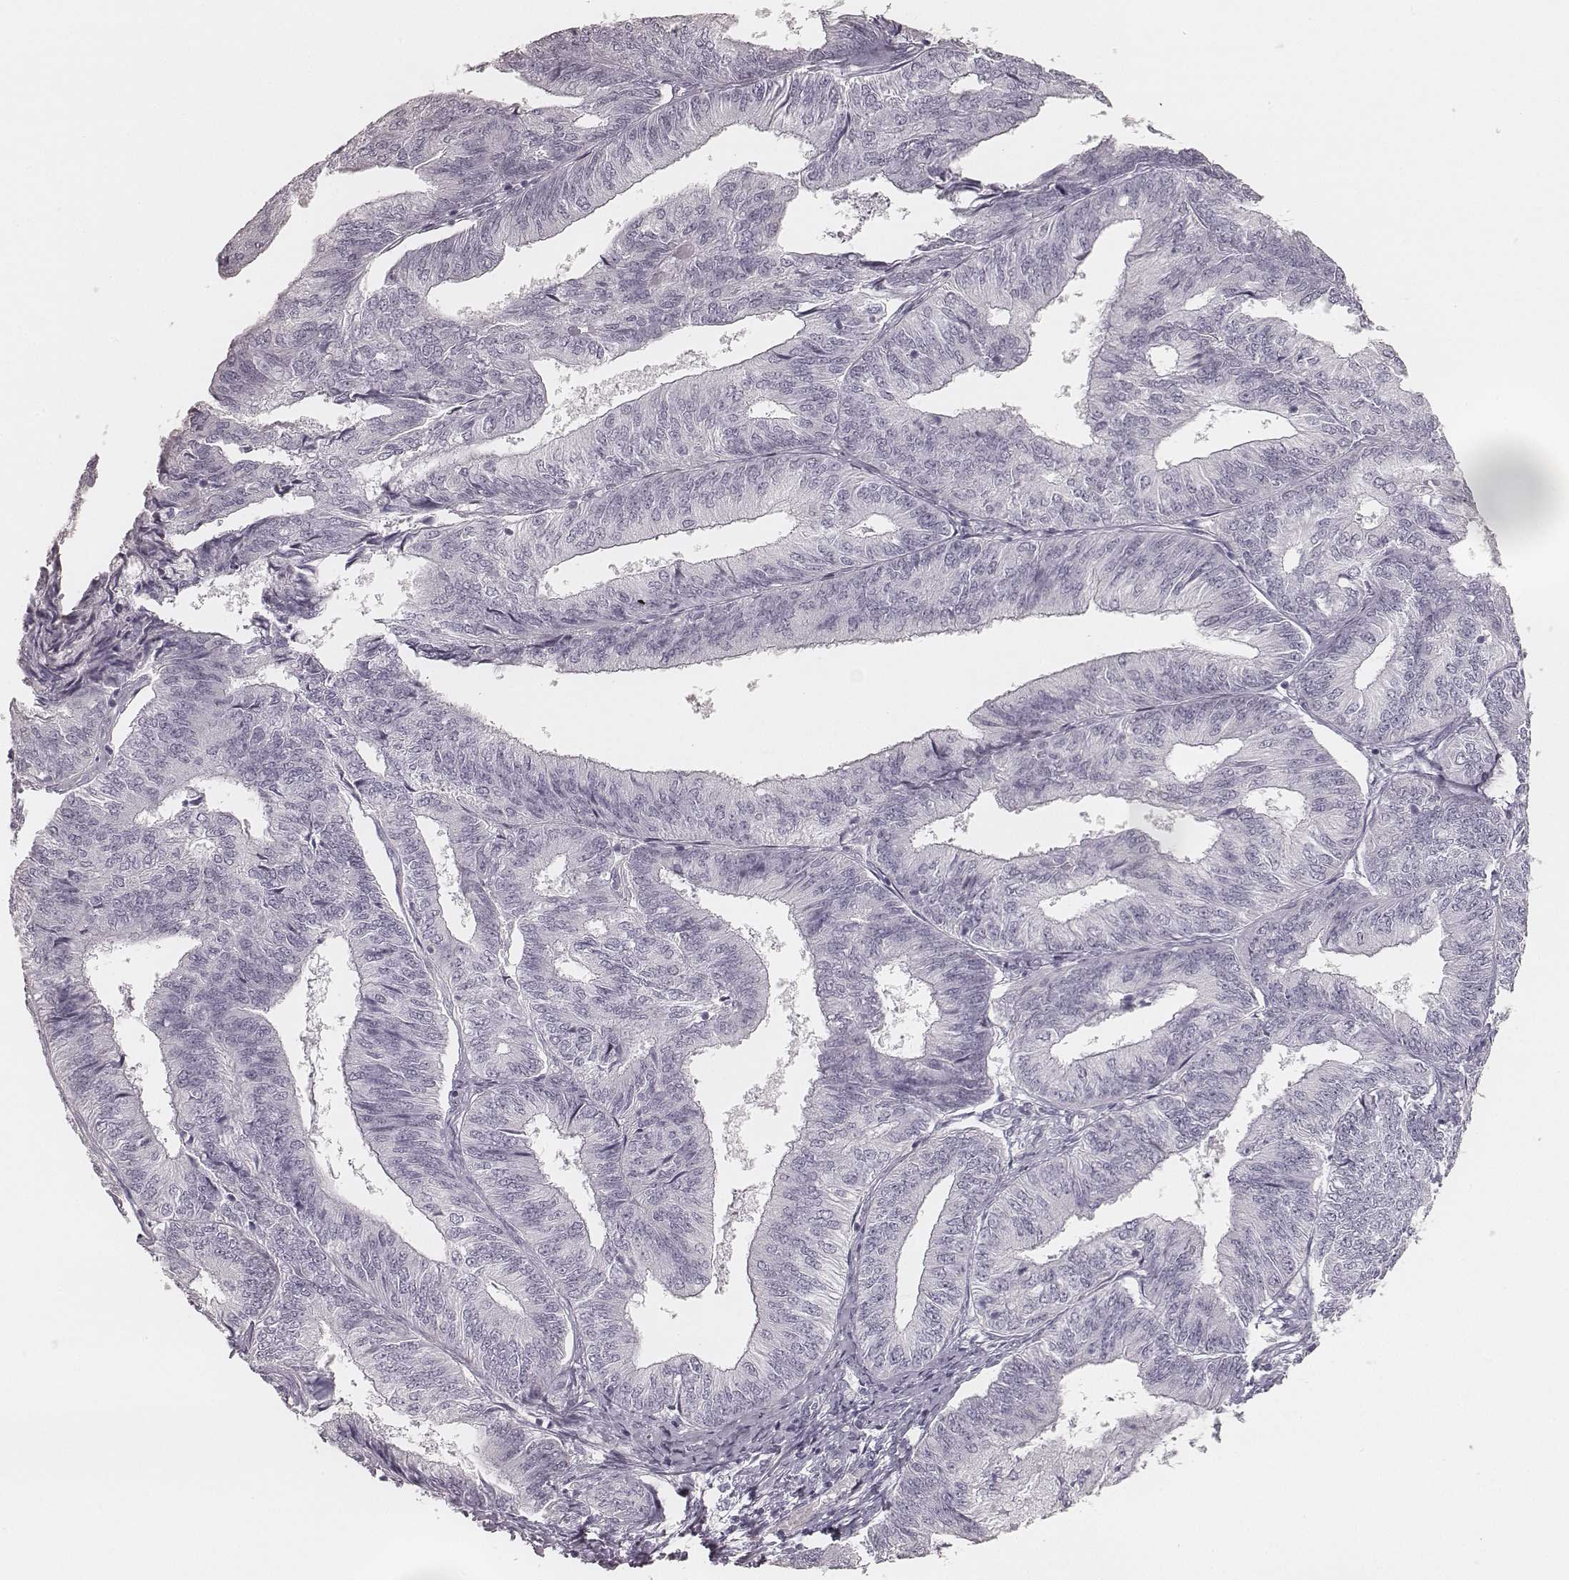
{"staining": {"intensity": "negative", "quantity": "none", "location": "none"}, "tissue": "endometrial cancer", "cell_type": "Tumor cells", "image_type": "cancer", "snomed": [{"axis": "morphology", "description": "Adenocarcinoma, NOS"}, {"axis": "topography", "description": "Endometrium"}], "caption": "Immunohistochemistry micrograph of neoplastic tissue: endometrial adenocarcinoma stained with DAB (3,3'-diaminobenzidine) reveals no significant protein positivity in tumor cells.", "gene": "KRT31", "patient": {"sex": "female", "age": 58}}